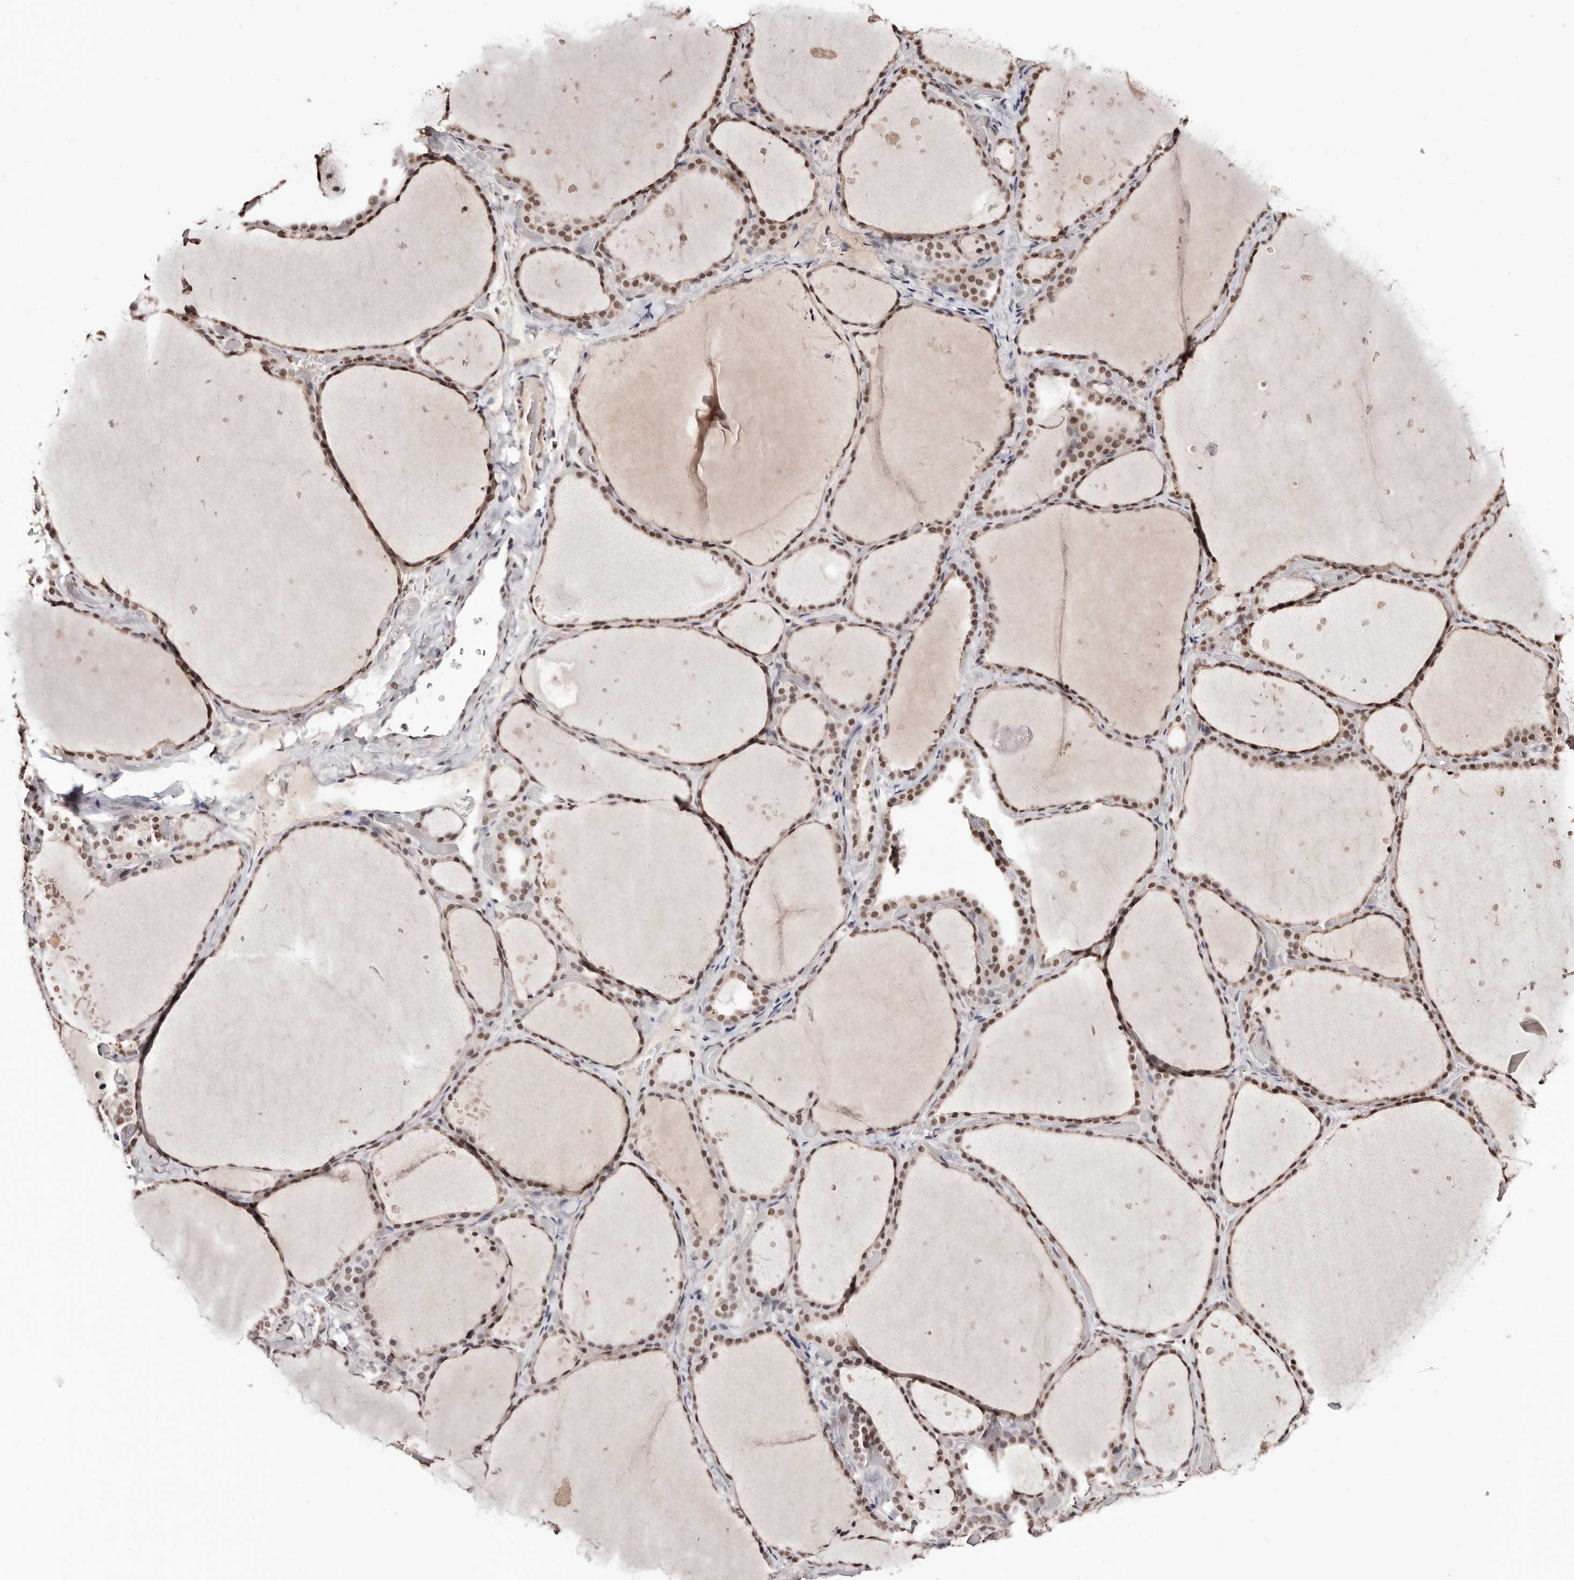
{"staining": {"intensity": "moderate", "quantity": ">75%", "location": "nuclear"}, "tissue": "thyroid gland", "cell_type": "Glandular cells", "image_type": "normal", "snomed": [{"axis": "morphology", "description": "Normal tissue, NOS"}, {"axis": "topography", "description": "Thyroid gland"}], "caption": "A brown stain labels moderate nuclear positivity of a protein in glandular cells of normal human thyroid gland. The staining is performed using DAB (3,3'-diaminobenzidine) brown chromogen to label protein expression. The nuclei are counter-stained blue using hematoxylin.", "gene": "BICRAL", "patient": {"sex": "female", "age": 44}}